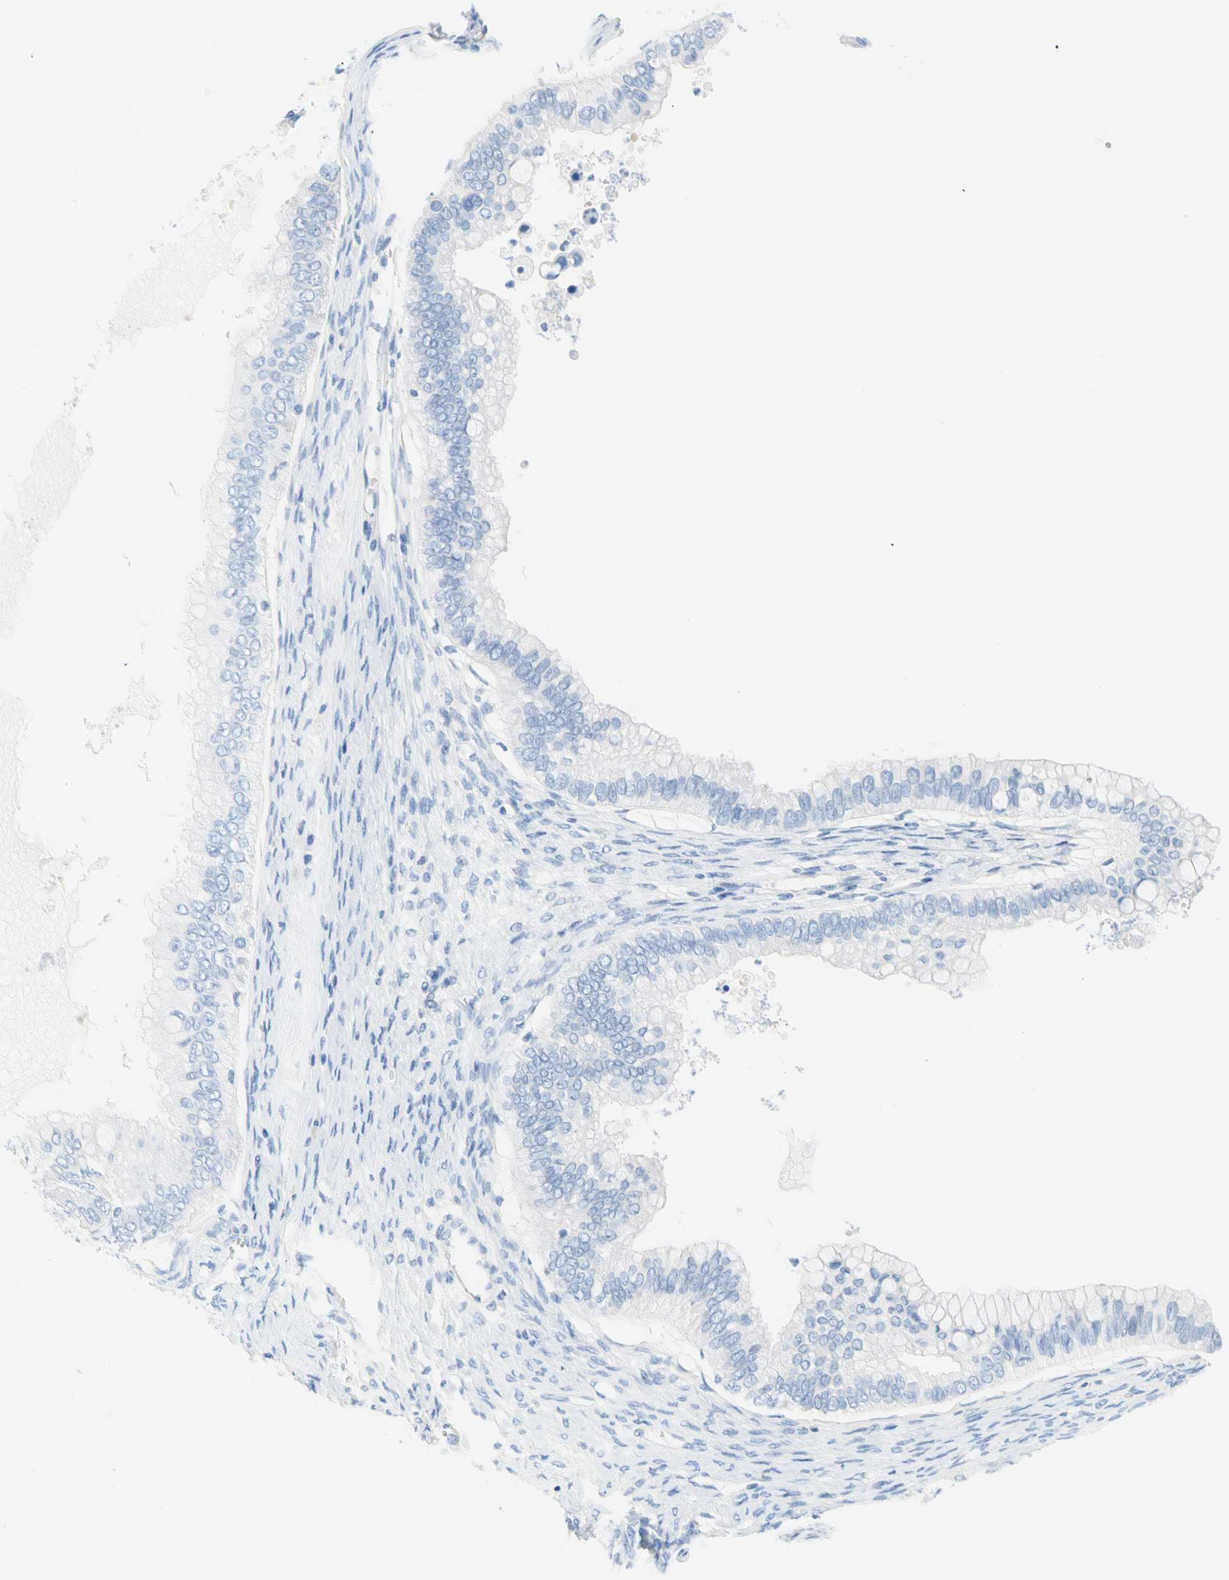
{"staining": {"intensity": "negative", "quantity": "none", "location": "none"}, "tissue": "ovarian cancer", "cell_type": "Tumor cells", "image_type": "cancer", "snomed": [{"axis": "morphology", "description": "Cystadenocarcinoma, mucinous, NOS"}, {"axis": "topography", "description": "Ovary"}], "caption": "The histopathology image exhibits no significant positivity in tumor cells of ovarian mucinous cystadenocarcinoma.", "gene": "CEL", "patient": {"sex": "female", "age": 80}}